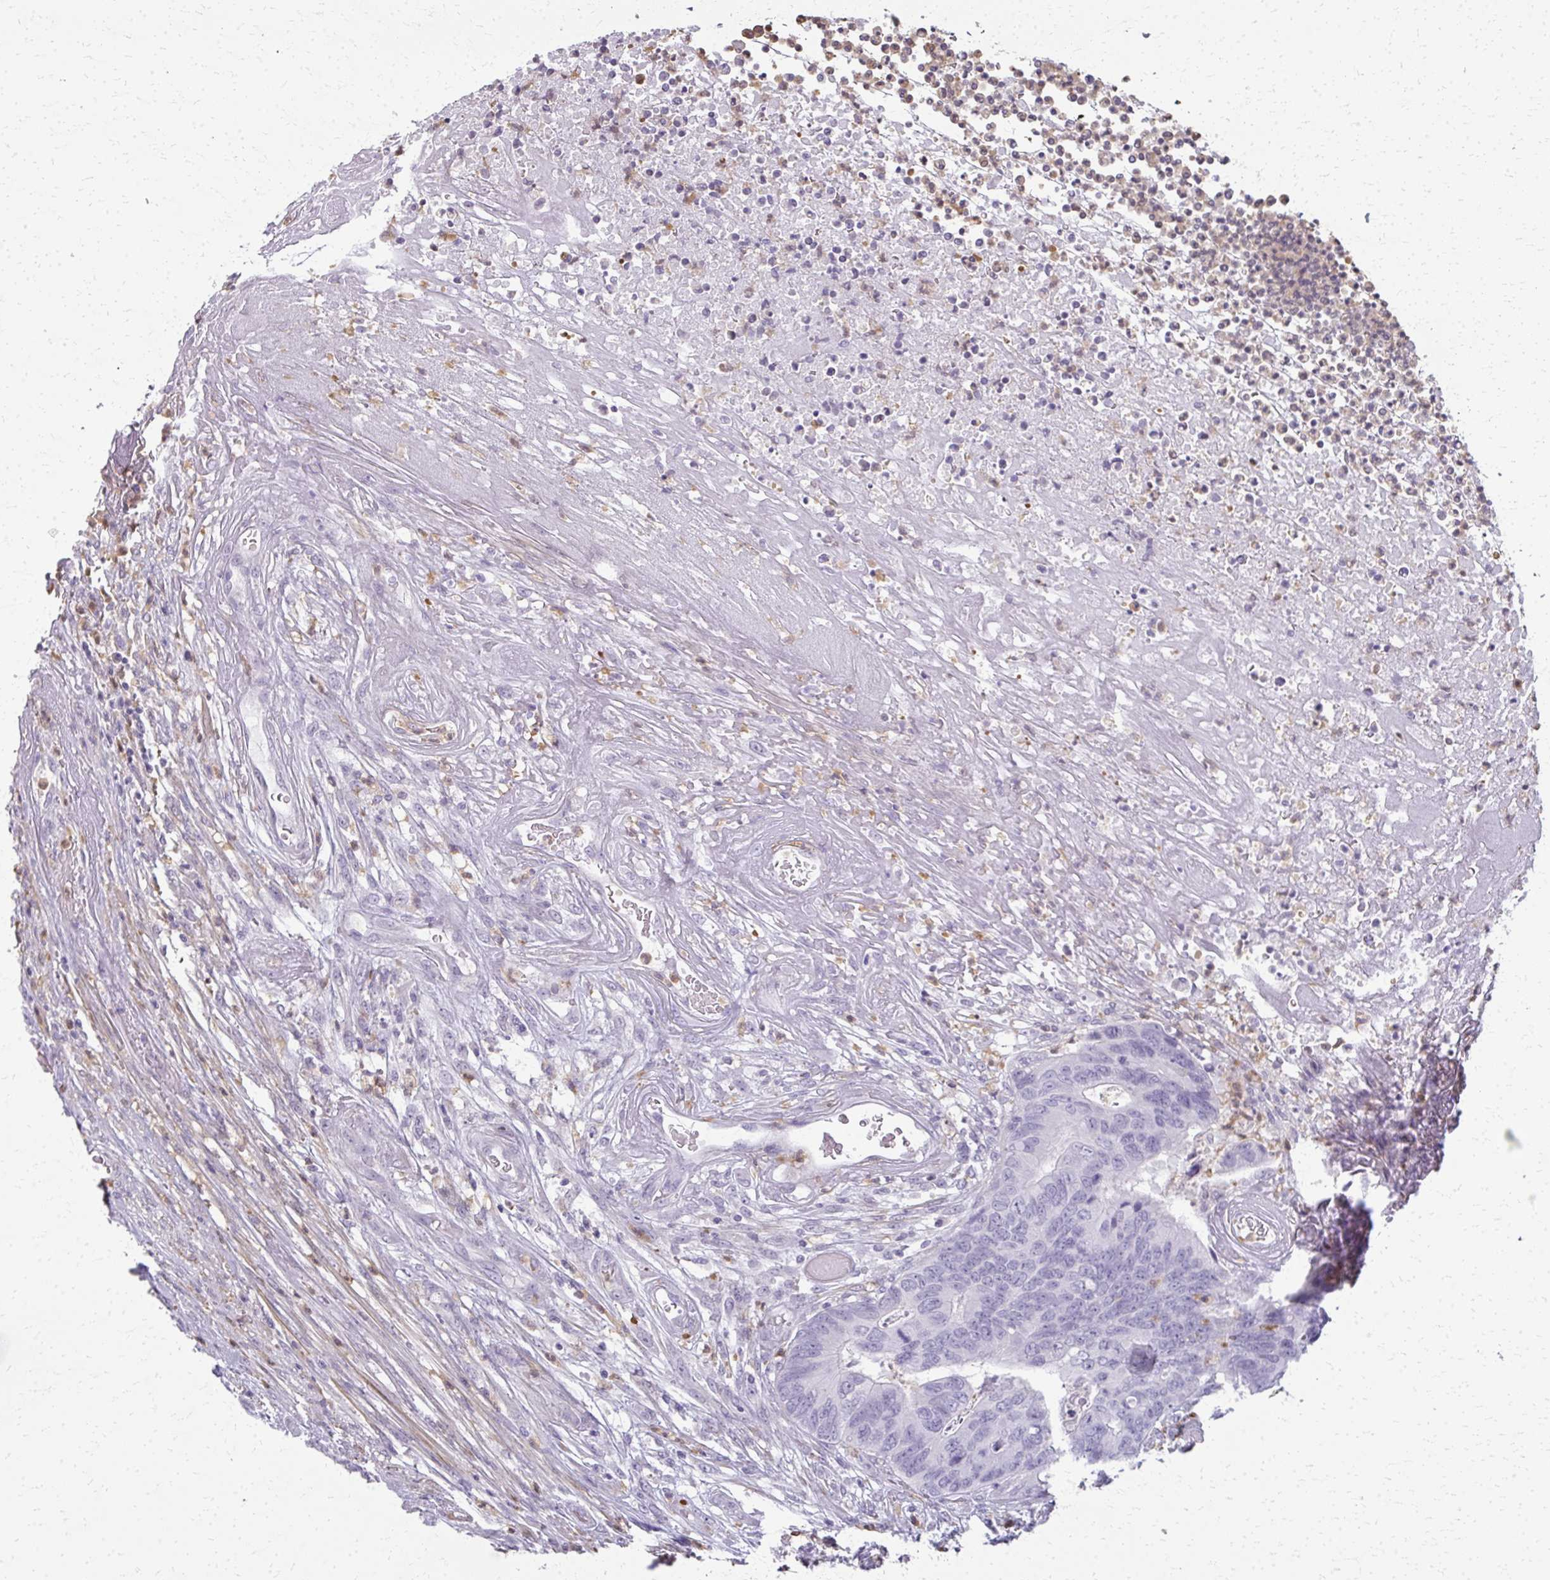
{"staining": {"intensity": "negative", "quantity": "none", "location": "none"}, "tissue": "colorectal cancer", "cell_type": "Tumor cells", "image_type": "cancer", "snomed": [{"axis": "morphology", "description": "Adenocarcinoma, NOS"}, {"axis": "topography", "description": "Colon"}], "caption": "Immunohistochemical staining of colorectal cancer (adenocarcinoma) exhibits no significant positivity in tumor cells.", "gene": "CA3", "patient": {"sex": "female", "age": 67}}